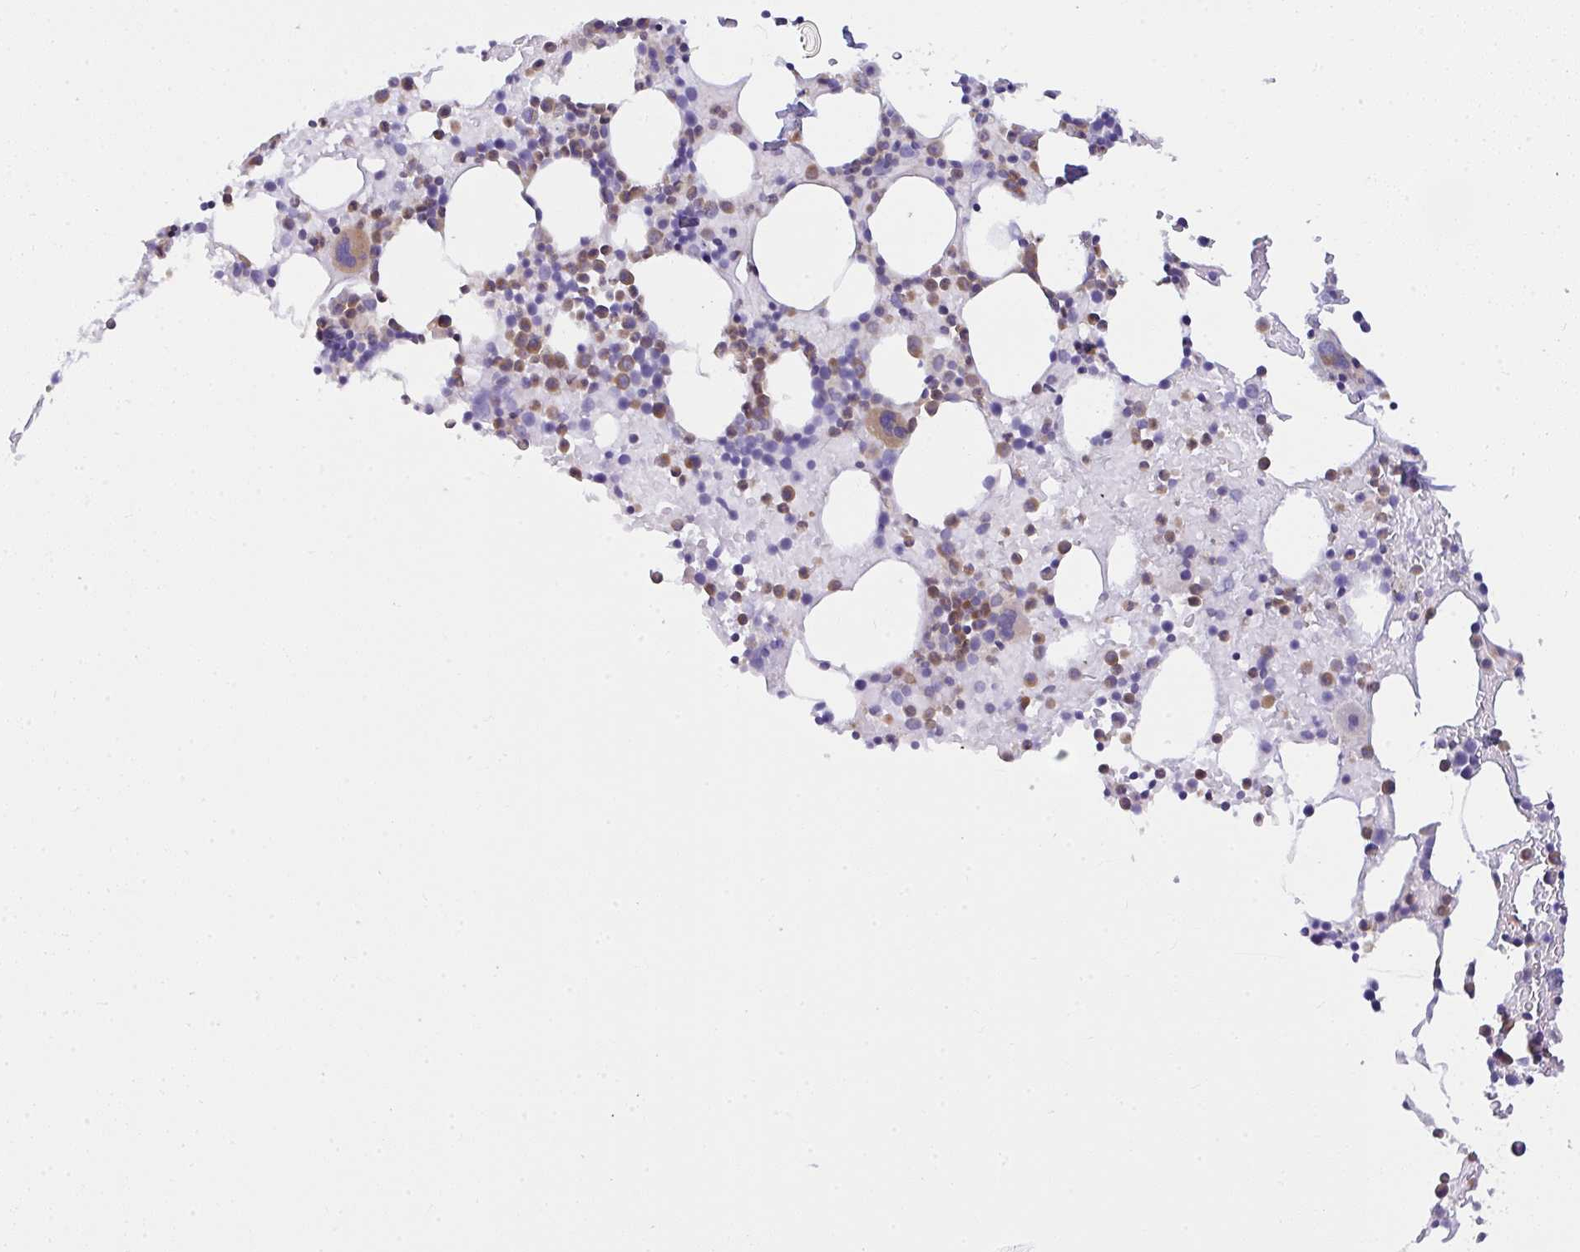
{"staining": {"intensity": "moderate", "quantity": "<25%", "location": "cytoplasmic/membranous"}, "tissue": "bone marrow", "cell_type": "Hematopoietic cells", "image_type": "normal", "snomed": [{"axis": "morphology", "description": "Normal tissue, NOS"}, {"axis": "topography", "description": "Bone marrow"}], "caption": "Hematopoietic cells show low levels of moderate cytoplasmic/membranous positivity in about <25% of cells in unremarkable human bone marrow. The protein of interest is shown in brown color, while the nuclei are stained blue.", "gene": "SLC30A6", "patient": {"sex": "female", "age": 62}}